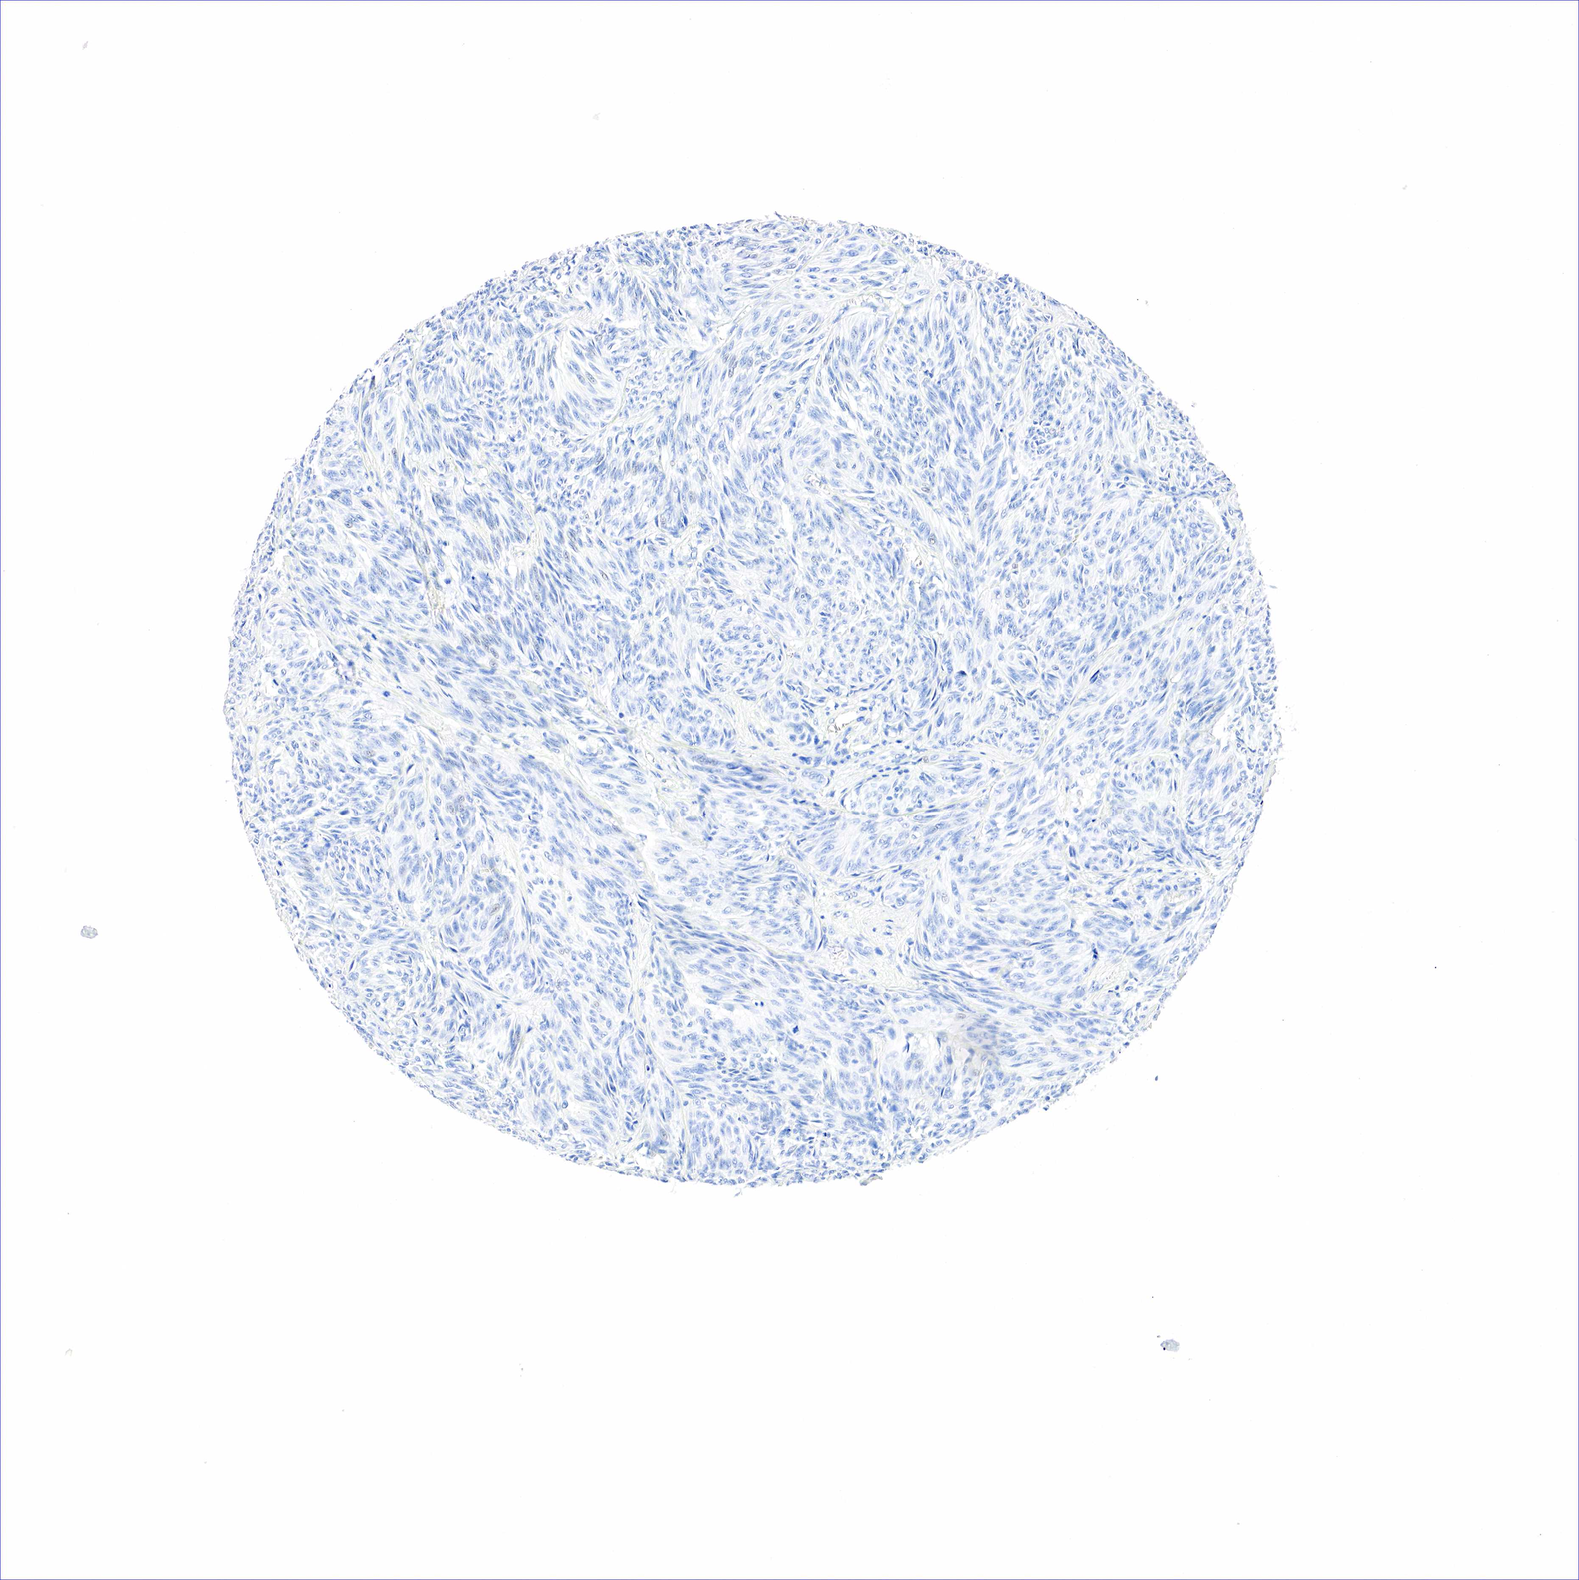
{"staining": {"intensity": "negative", "quantity": "none", "location": "none"}, "tissue": "melanoma", "cell_type": "Tumor cells", "image_type": "cancer", "snomed": [{"axis": "morphology", "description": "Malignant melanoma, NOS"}, {"axis": "topography", "description": "Skin"}], "caption": "IHC image of neoplastic tissue: human malignant melanoma stained with DAB shows no significant protein positivity in tumor cells.", "gene": "NKX2-1", "patient": {"sex": "male", "age": 54}}